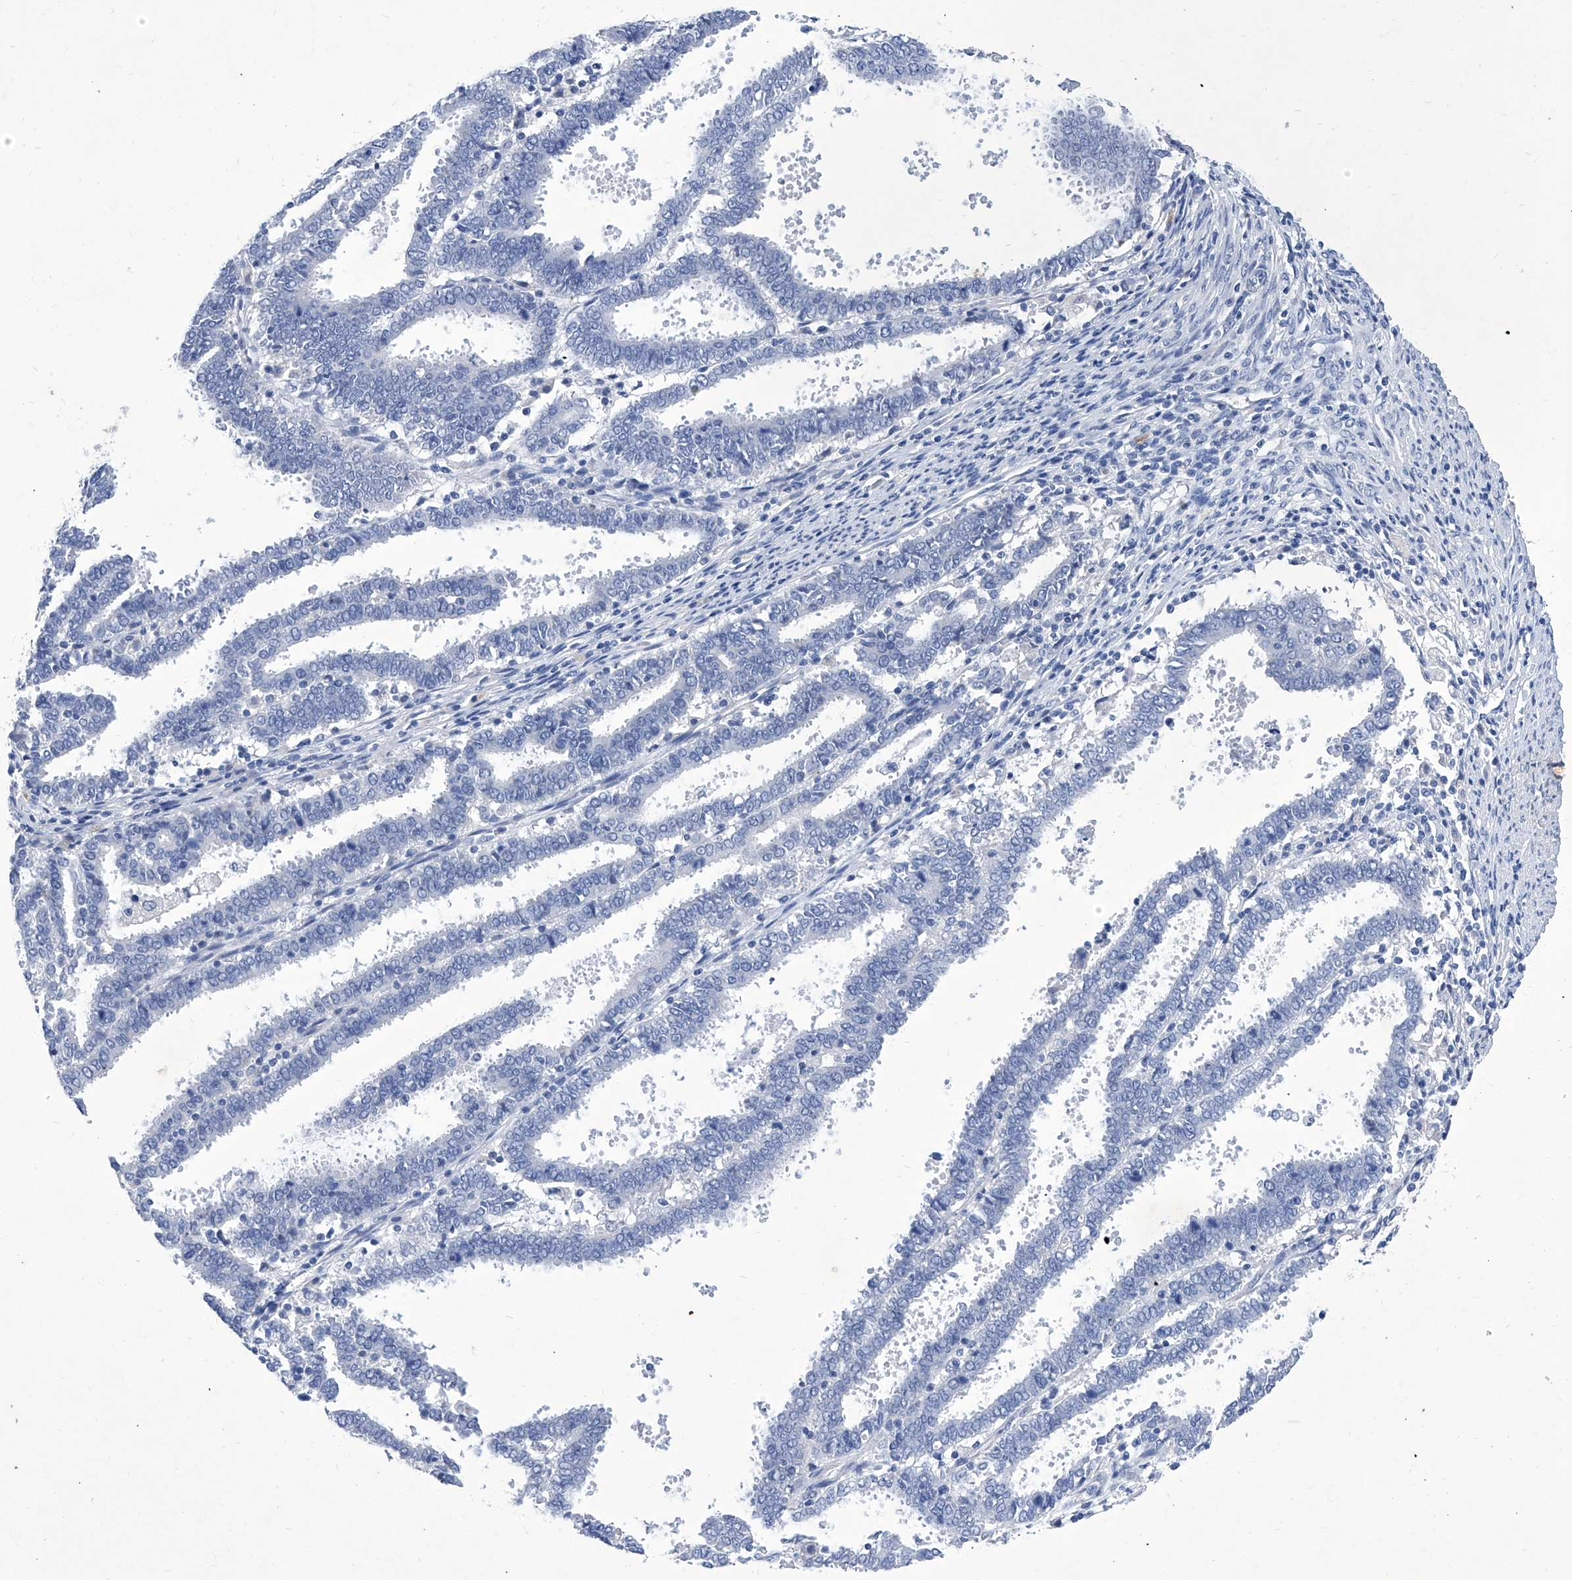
{"staining": {"intensity": "negative", "quantity": "none", "location": "none"}, "tissue": "endometrial cancer", "cell_type": "Tumor cells", "image_type": "cancer", "snomed": [{"axis": "morphology", "description": "Adenocarcinoma, NOS"}, {"axis": "topography", "description": "Uterus"}], "caption": "DAB (3,3'-diaminobenzidine) immunohistochemical staining of endometrial cancer reveals no significant expression in tumor cells.", "gene": "IFNL2", "patient": {"sex": "female", "age": 83}}